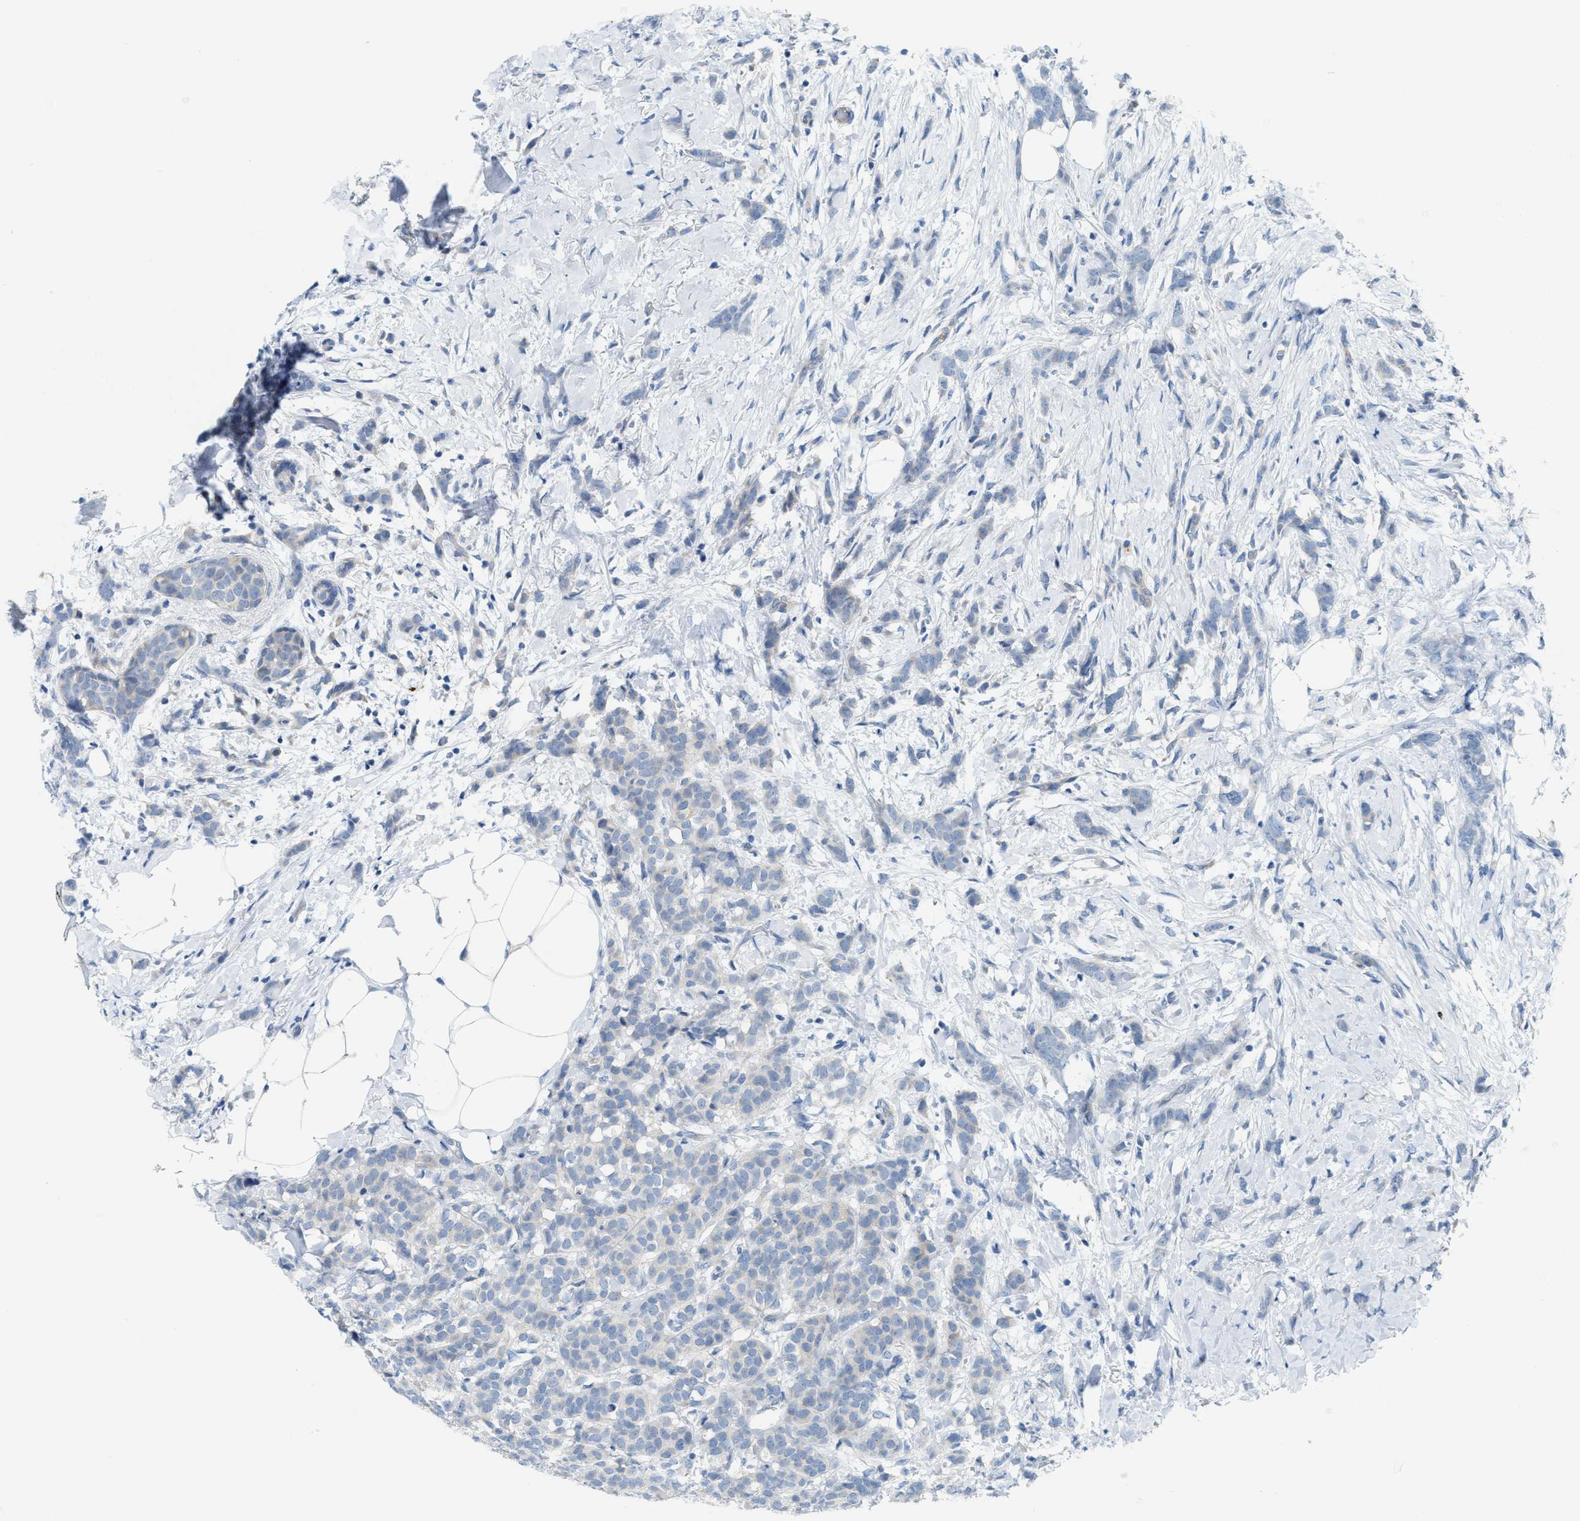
{"staining": {"intensity": "negative", "quantity": "none", "location": "none"}, "tissue": "breast cancer", "cell_type": "Tumor cells", "image_type": "cancer", "snomed": [{"axis": "morphology", "description": "Lobular carcinoma, in situ"}, {"axis": "morphology", "description": "Lobular carcinoma"}, {"axis": "topography", "description": "Breast"}], "caption": "Immunohistochemistry (IHC) of human breast cancer (lobular carcinoma in situ) reveals no expression in tumor cells.", "gene": "KLHDC10", "patient": {"sex": "female", "age": 41}}